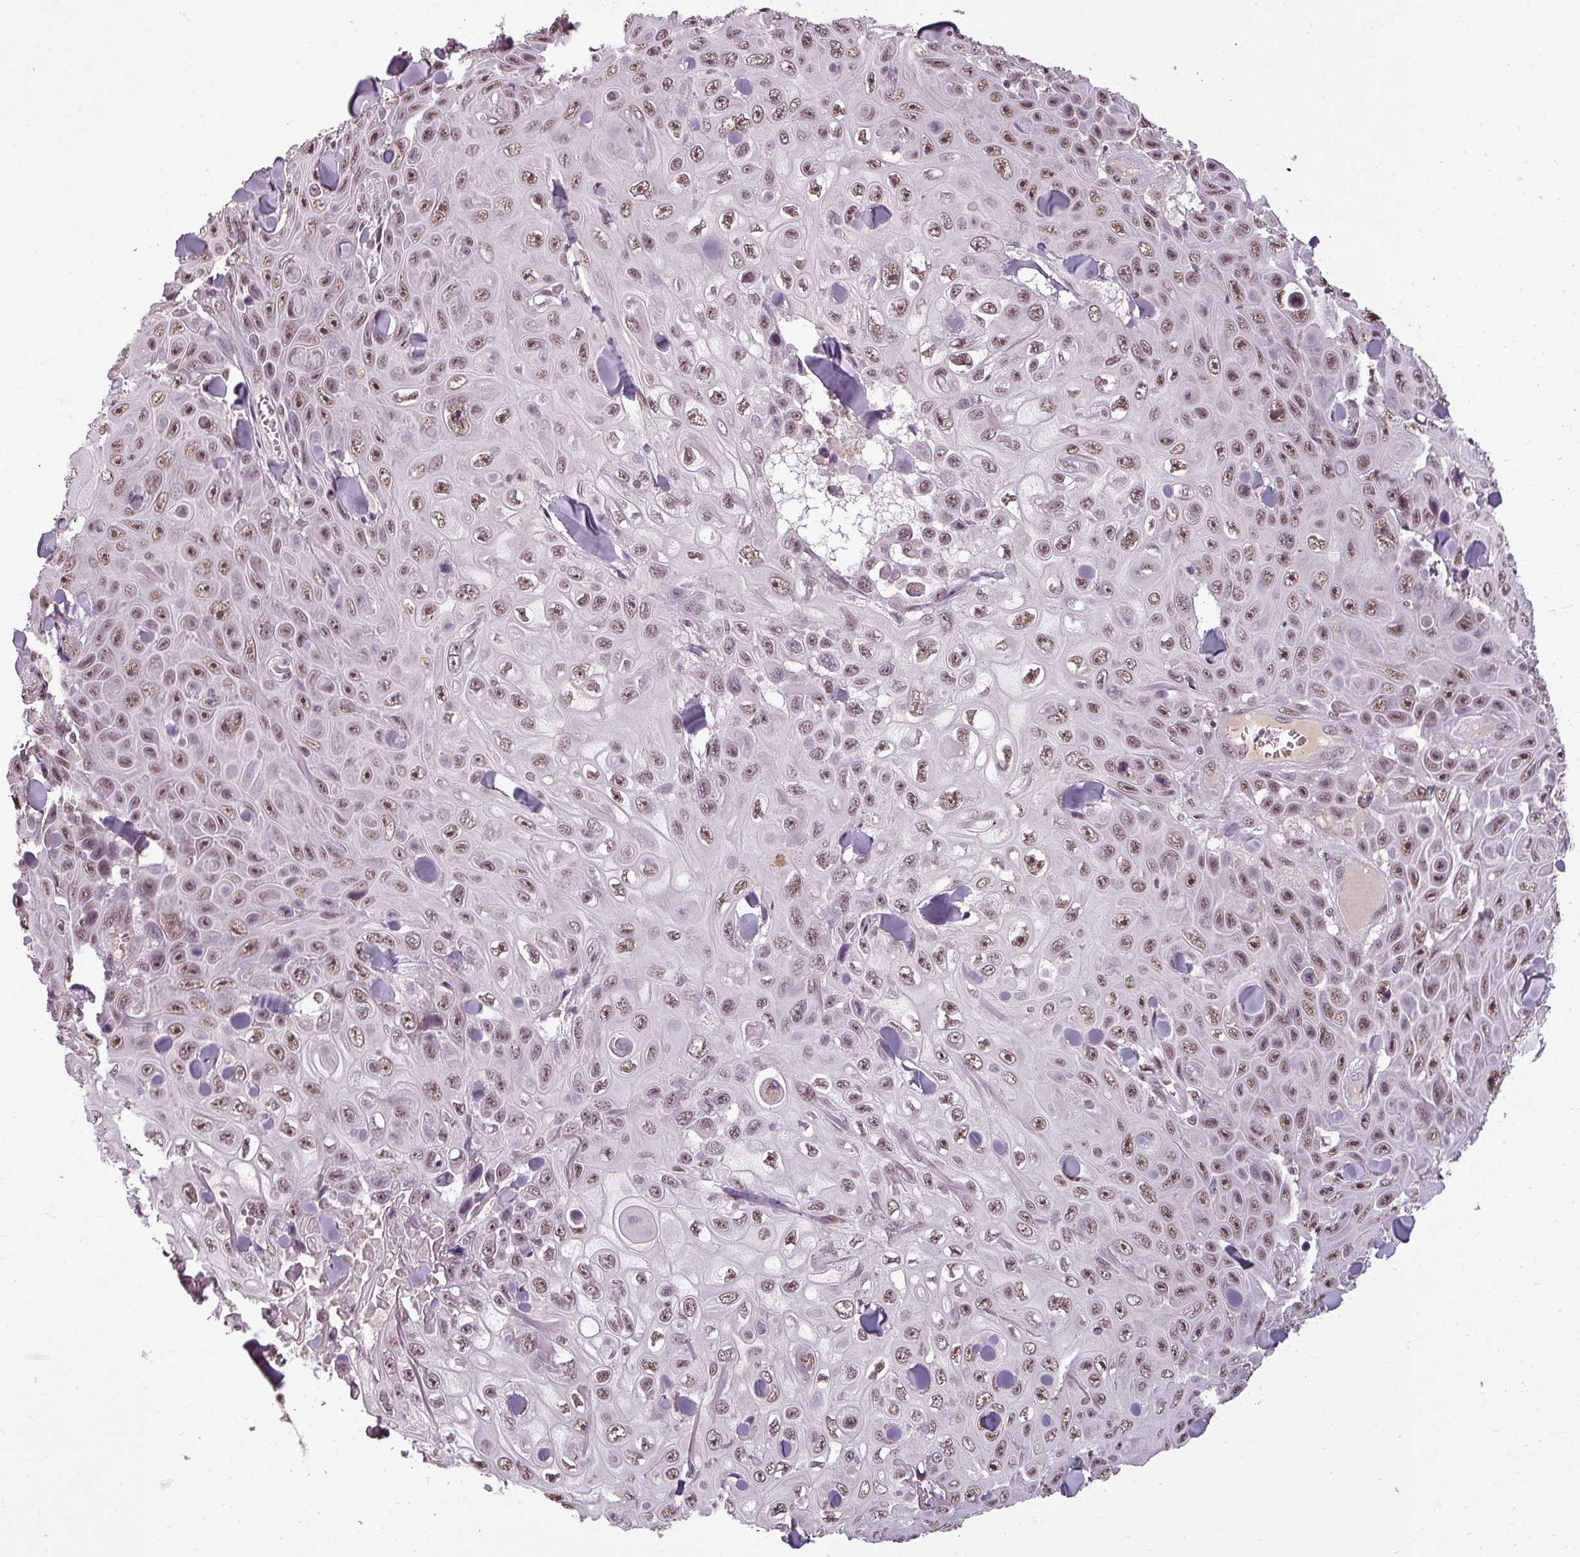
{"staining": {"intensity": "moderate", "quantity": ">75%", "location": "nuclear"}, "tissue": "skin cancer", "cell_type": "Tumor cells", "image_type": "cancer", "snomed": [{"axis": "morphology", "description": "Squamous cell carcinoma, NOS"}, {"axis": "topography", "description": "Skin"}], "caption": "About >75% of tumor cells in human squamous cell carcinoma (skin) exhibit moderate nuclear protein positivity as visualized by brown immunohistochemical staining.", "gene": "BCAS3", "patient": {"sex": "male", "age": 82}}